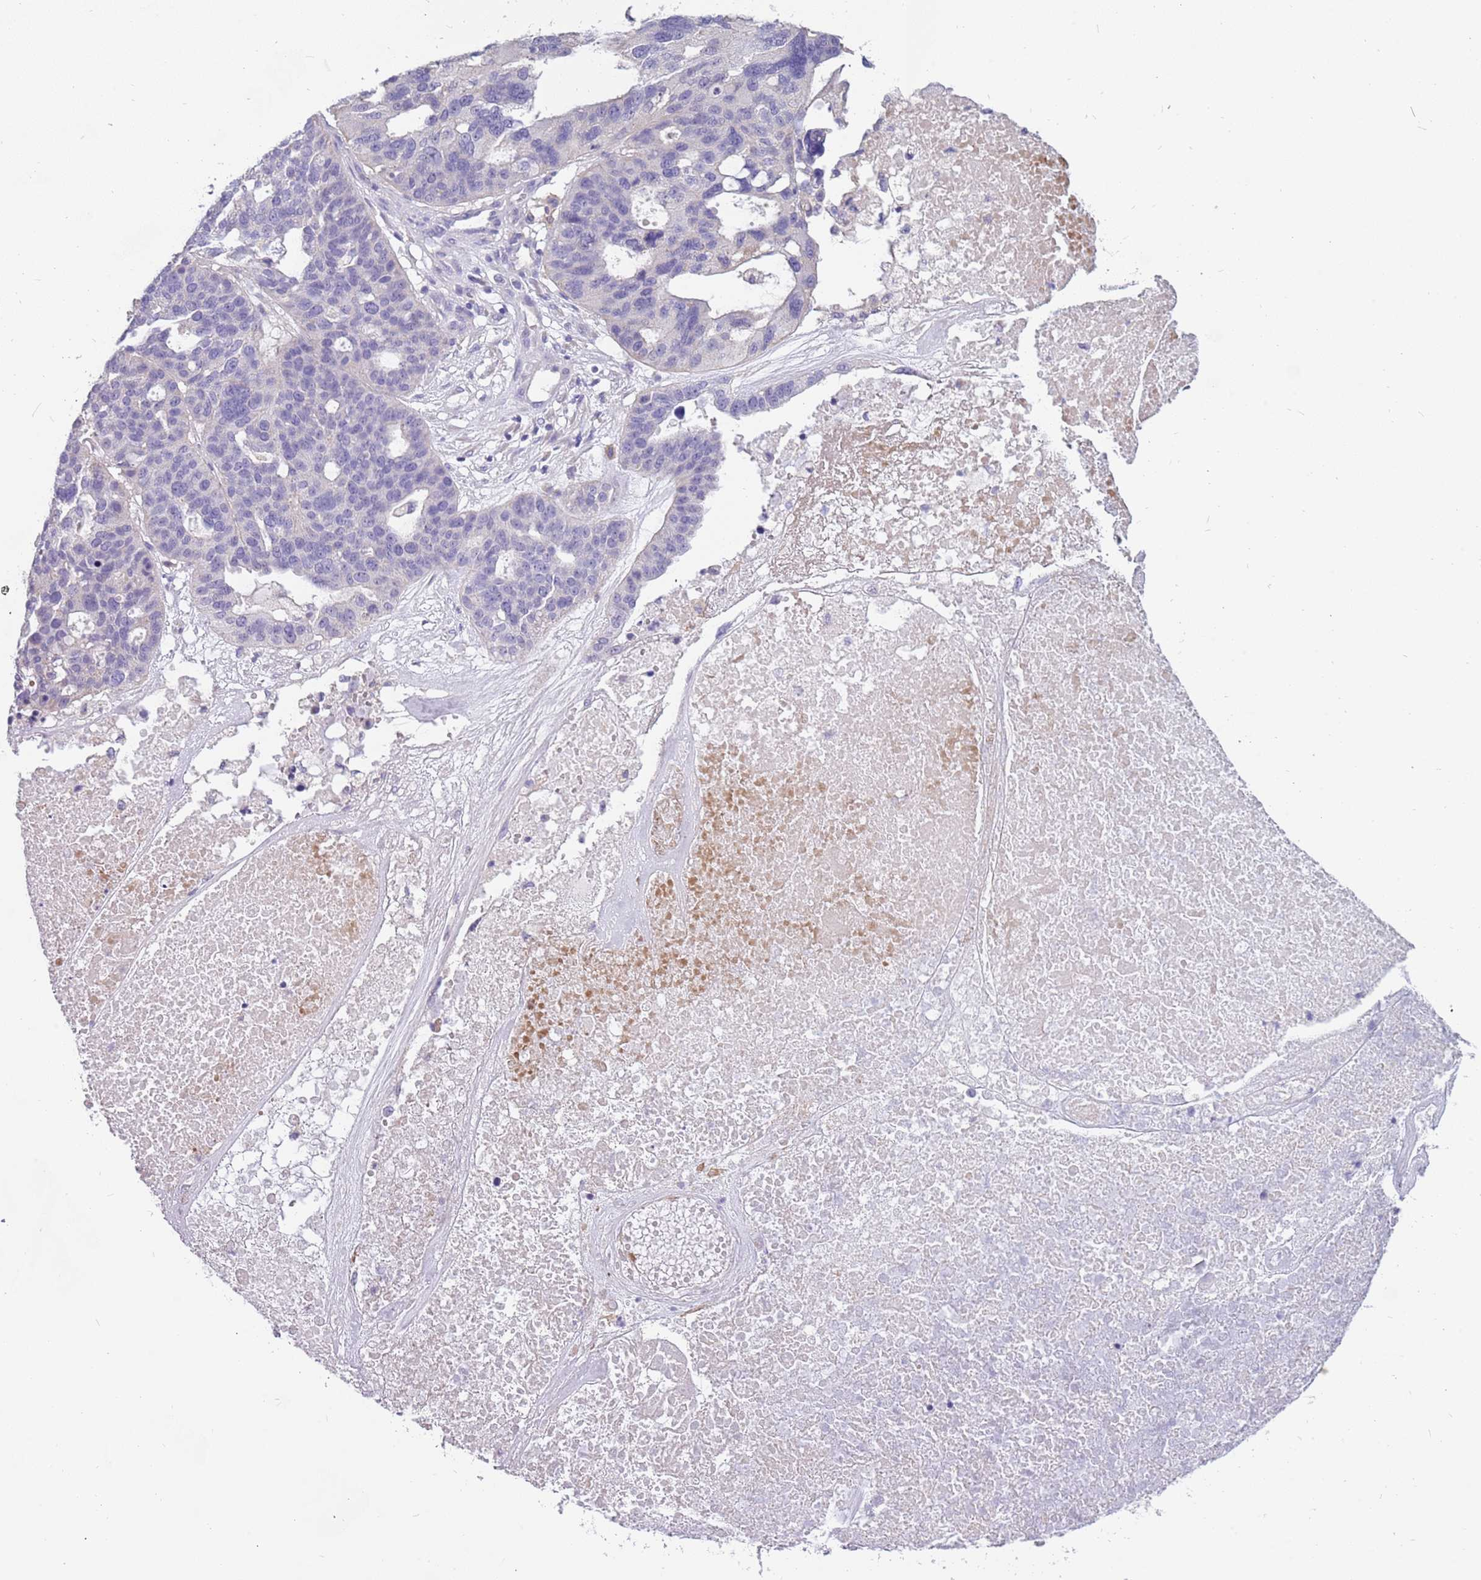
{"staining": {"intensity": "negative", "quantity": "none", "location": "none"}, "tissue": "ovarian cancer", "cell_type": "Tumor cells", "image_type": "cancer", "snomed": [{"axis": "morphology", "description": "Cystadenocarcinoma, serous, NOS"}, {"axis": "topography", "description": "Ovary"}], "caption": "Histopathology image shows no protein expression in tumor cells of ovarian cancer tissue.", "gene": "RHCG", "patient": {"sex": "female", "age": 59}}